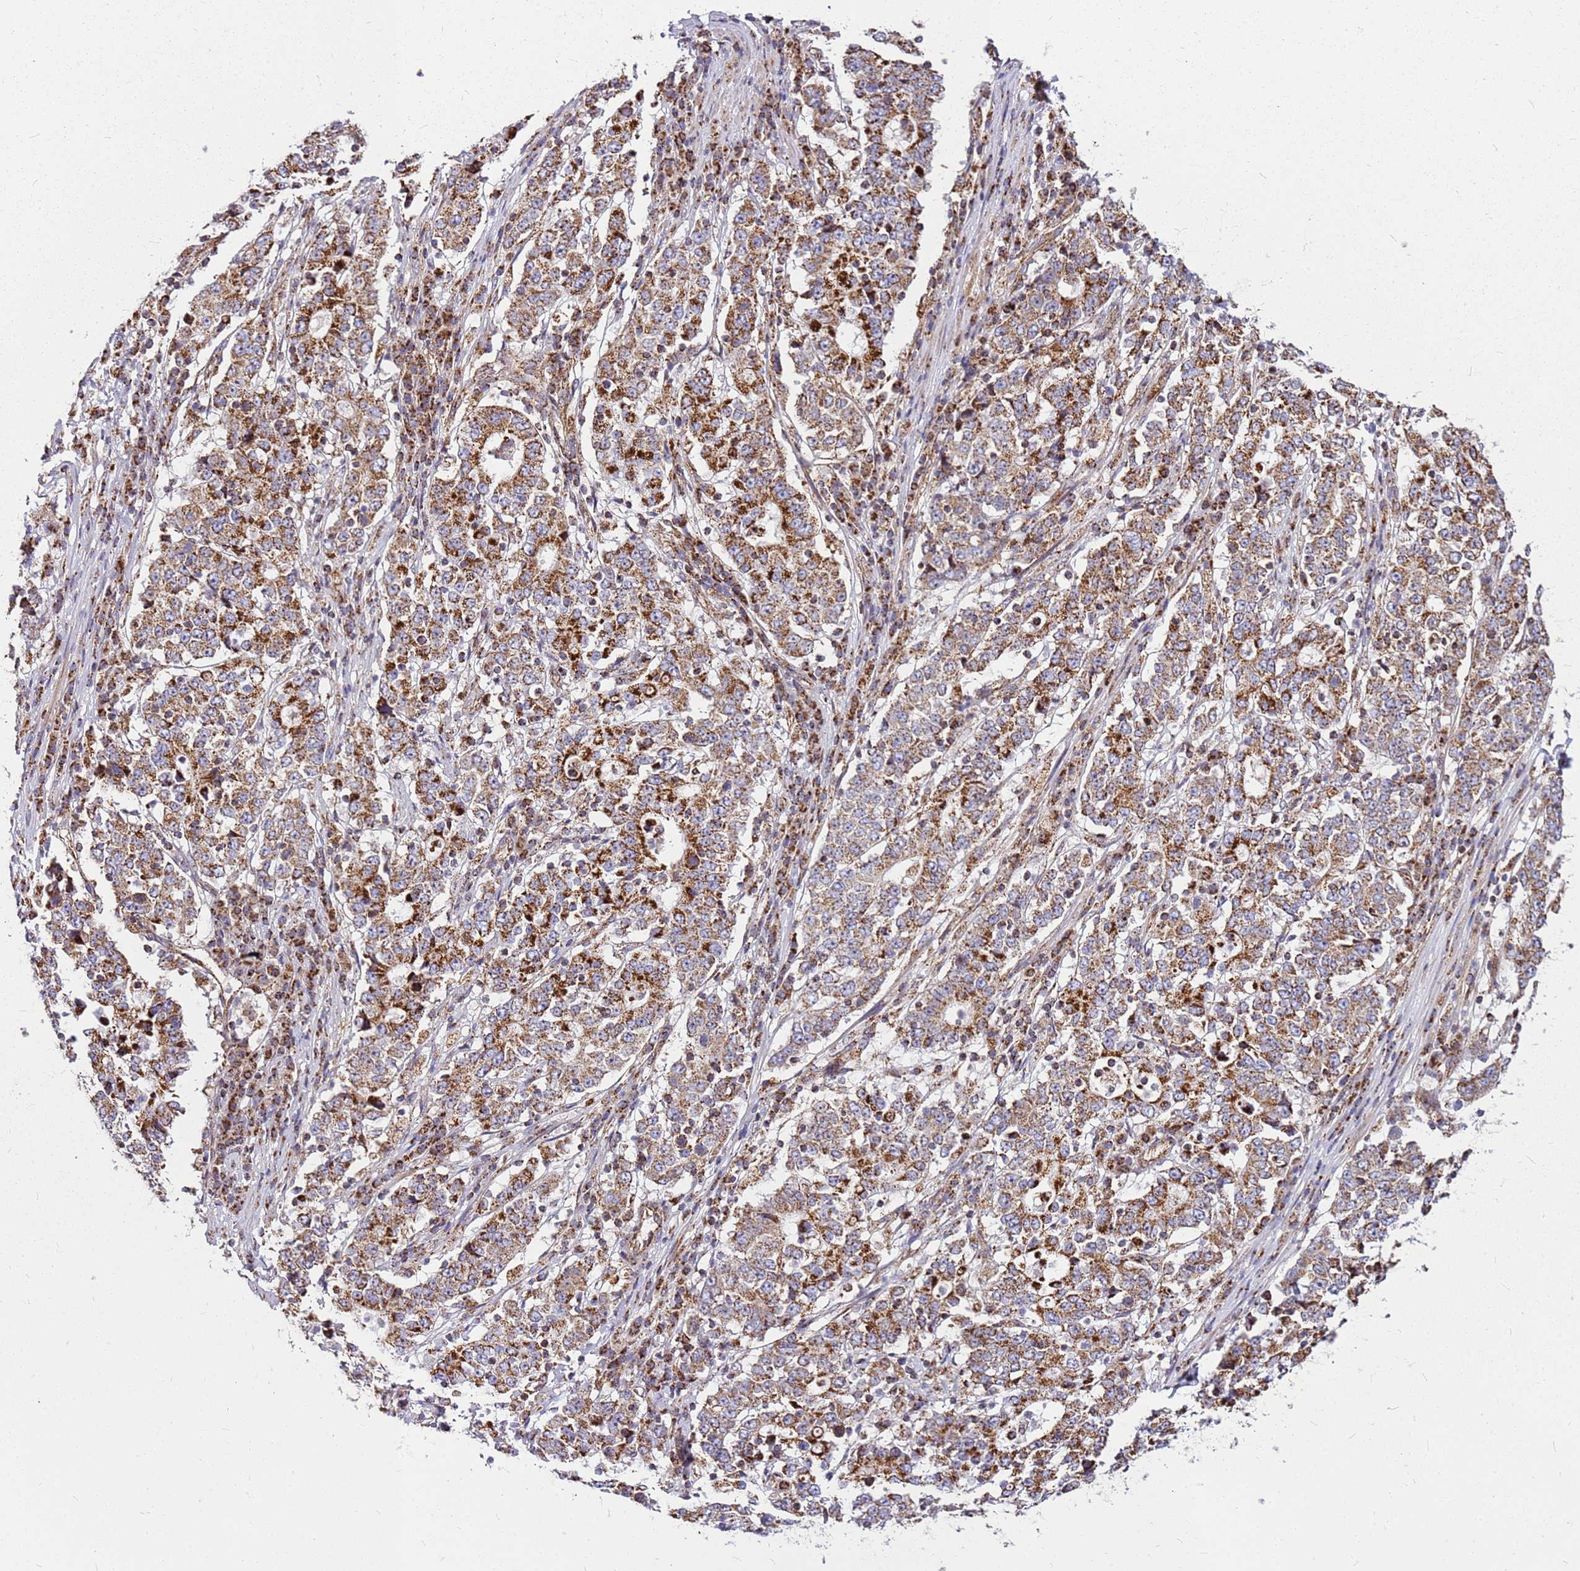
{"staining": {"intensity": "moderate", "quantity": ">75%", "location": "cytoplasmic/membranous"}, "tissue": "stomach cancer", "cell_type": "Tumor cells", "image_type": "cancer", "snomed": [{"axis": "morphology", "description": "Adenocarcinoma, NOS"}, {"axis": "topography", "description": "Stomach"}], "caption": "Immunohistochemical staining of adenocarcinoma (stomach) reveals moderate cytoplasmic/membranous protein staining in approximately >75% of tumor cells. The staining was performed using DAB to visualize the protein expression in brown, while the nuclei were stained in blue with hematoxylin (Magnification: 20x).", "gene": "OR51T1", "patient": {"sex": "male", "age": 59}}